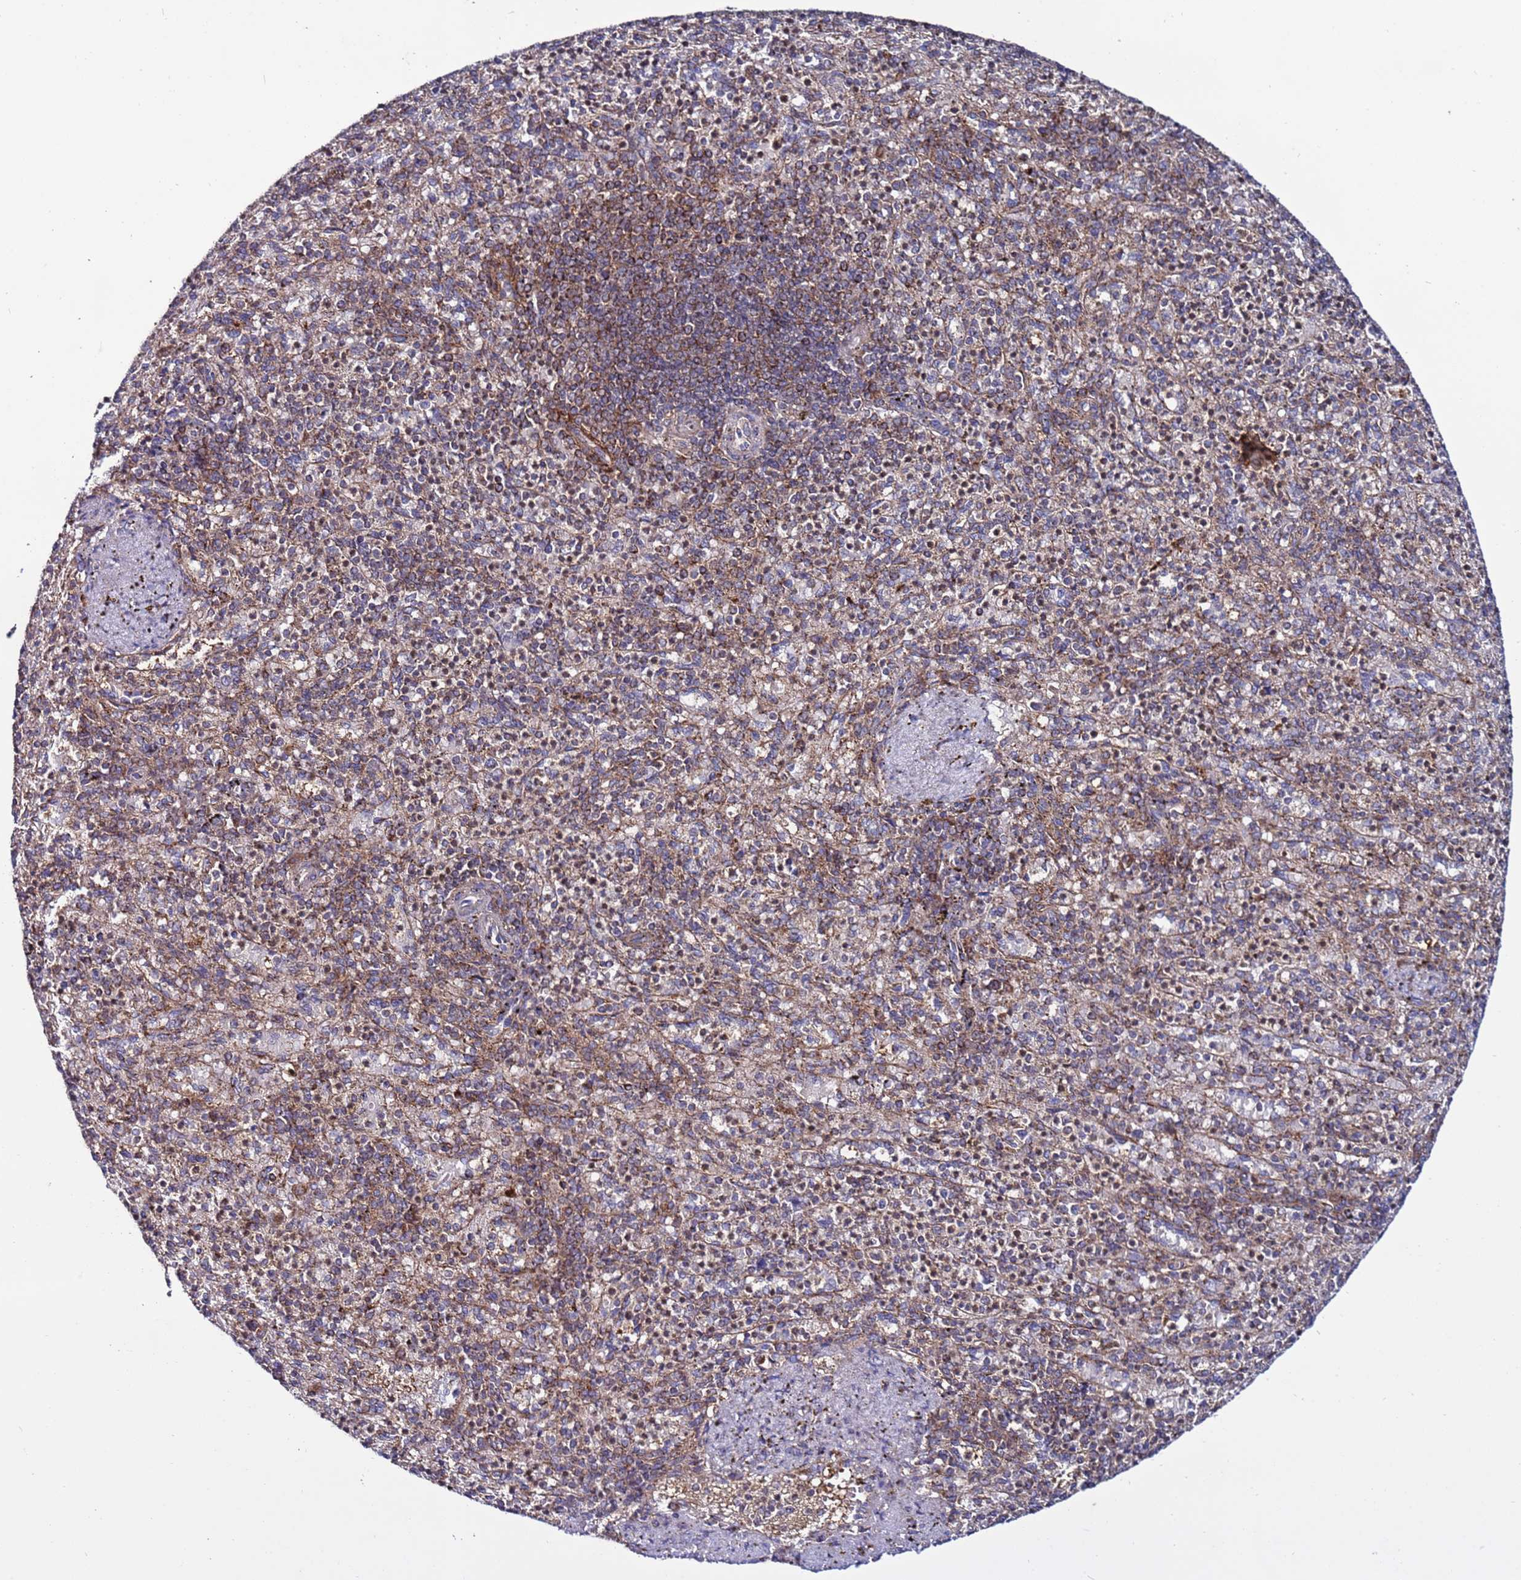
{"staining": {"intensity": "moderate", "quantity": "25%-75%", "location": "cytoplasmic/membranous"}, "tissue": "spleen", "cell_type": "Cells in red pulp", "image_type": "normal", "snomed": [{"axis": "morphology", "description": "Normal tissue, NOS"}, {"axis": "topography", "description": "Spleen"}], "caption": "Immunohistochemical staining of benign human spleen demonstrates 25%-75% levels of moderate cytoplasmic/membranous protein positivity in about 25%-75% of cells in red pulp.", "gene": "TMEM176B", "patient": {"sex": "female", "age": 74}}